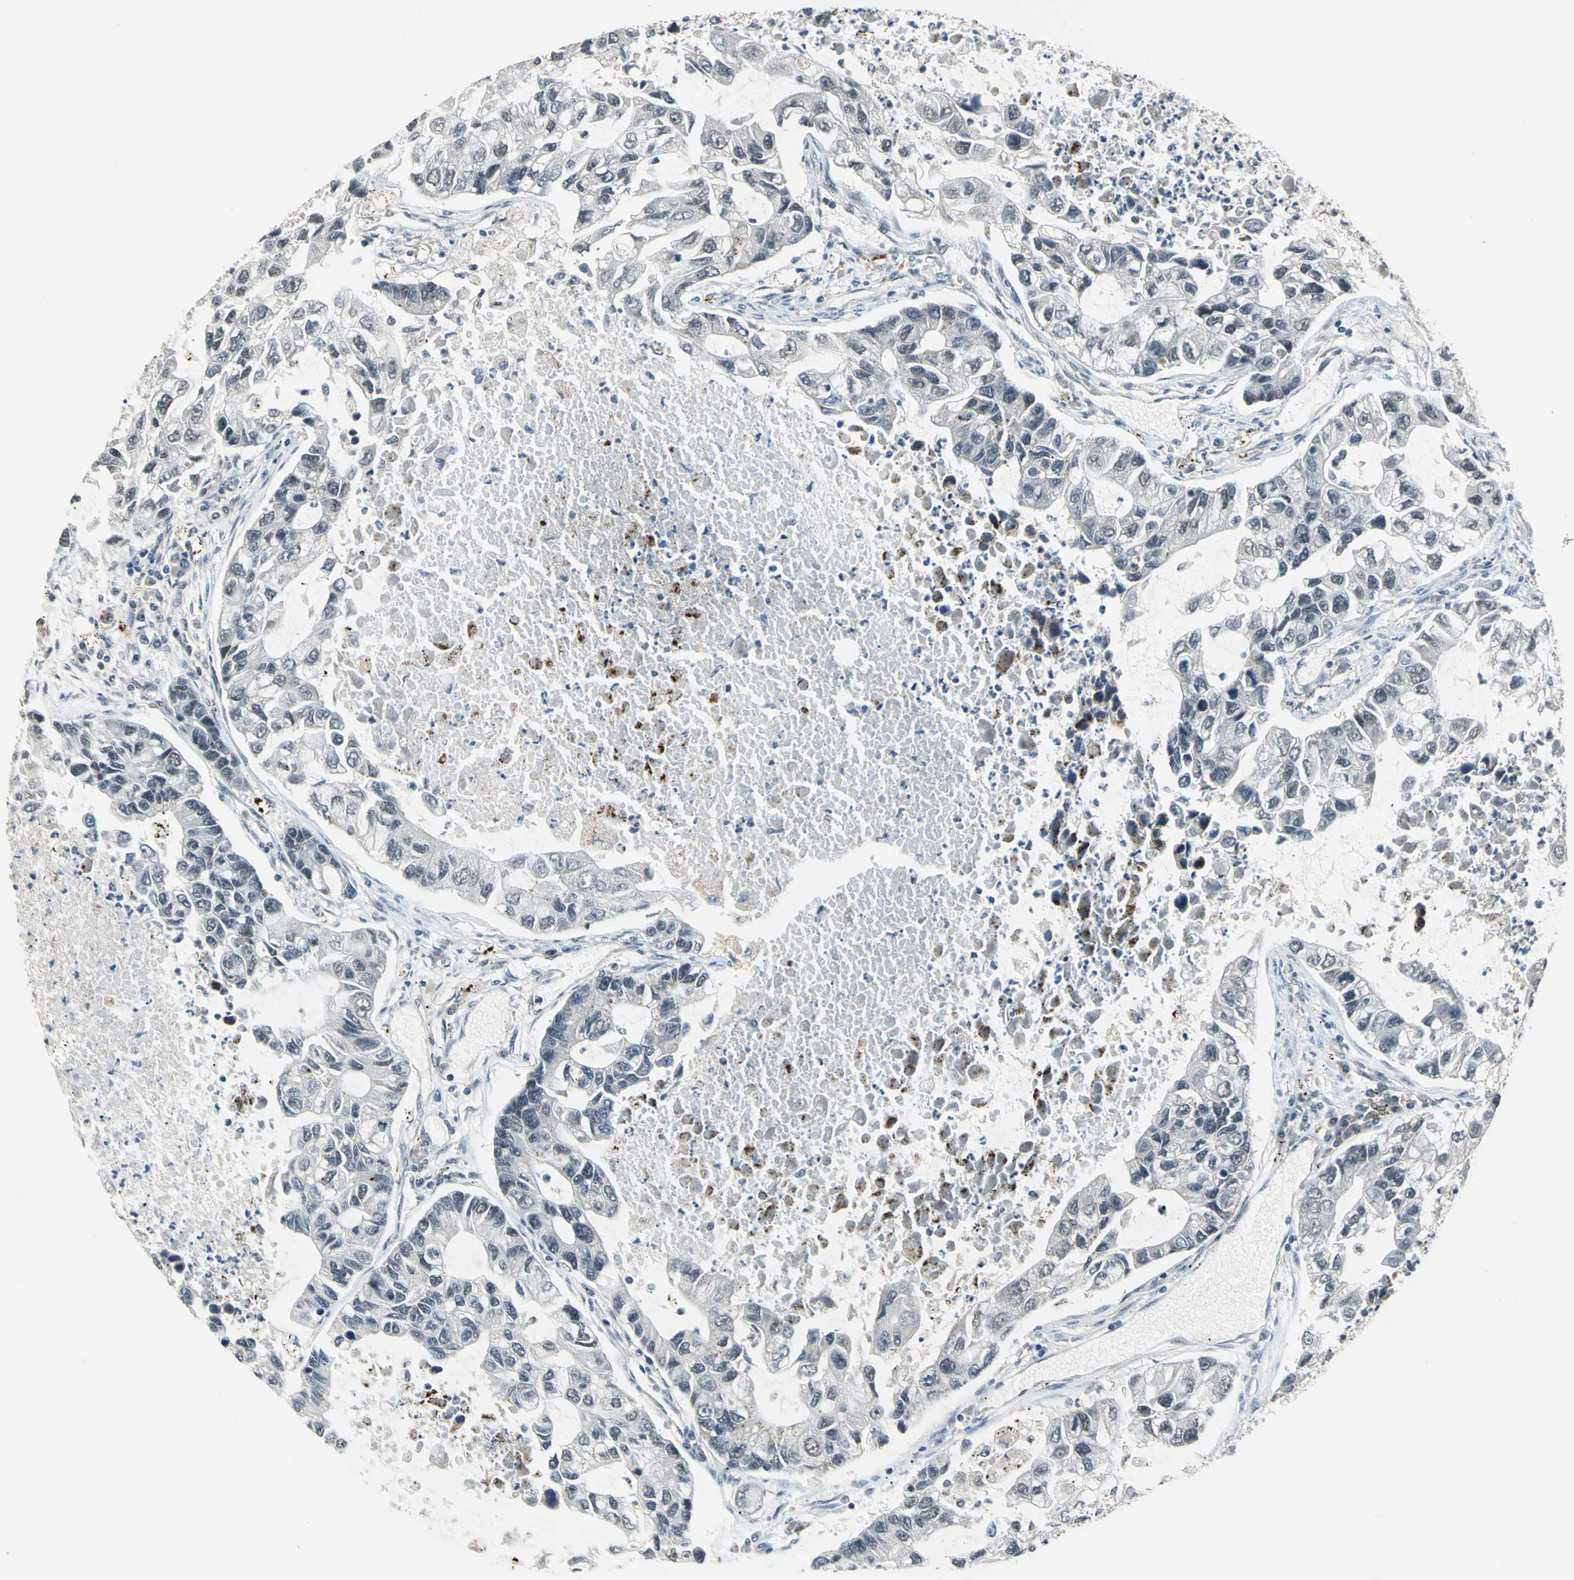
{"staining": {"intensity": "negative", "quantity": "none", "location": "none"}, "tissue": "lung cancer", "cell_type": "Tumor cells", "image_type": "cancer", "snomed": [{"axis": "morphology", "description": "Adenocarcinoma, NOS"}, {"axis": "topography", "description": "Lung"}], "caption": "Immunohistochemistry of lung cancer shows no staining in tumor cells.", "gene": "ELF2", "patient": {"sex": "female", "age": 51}}